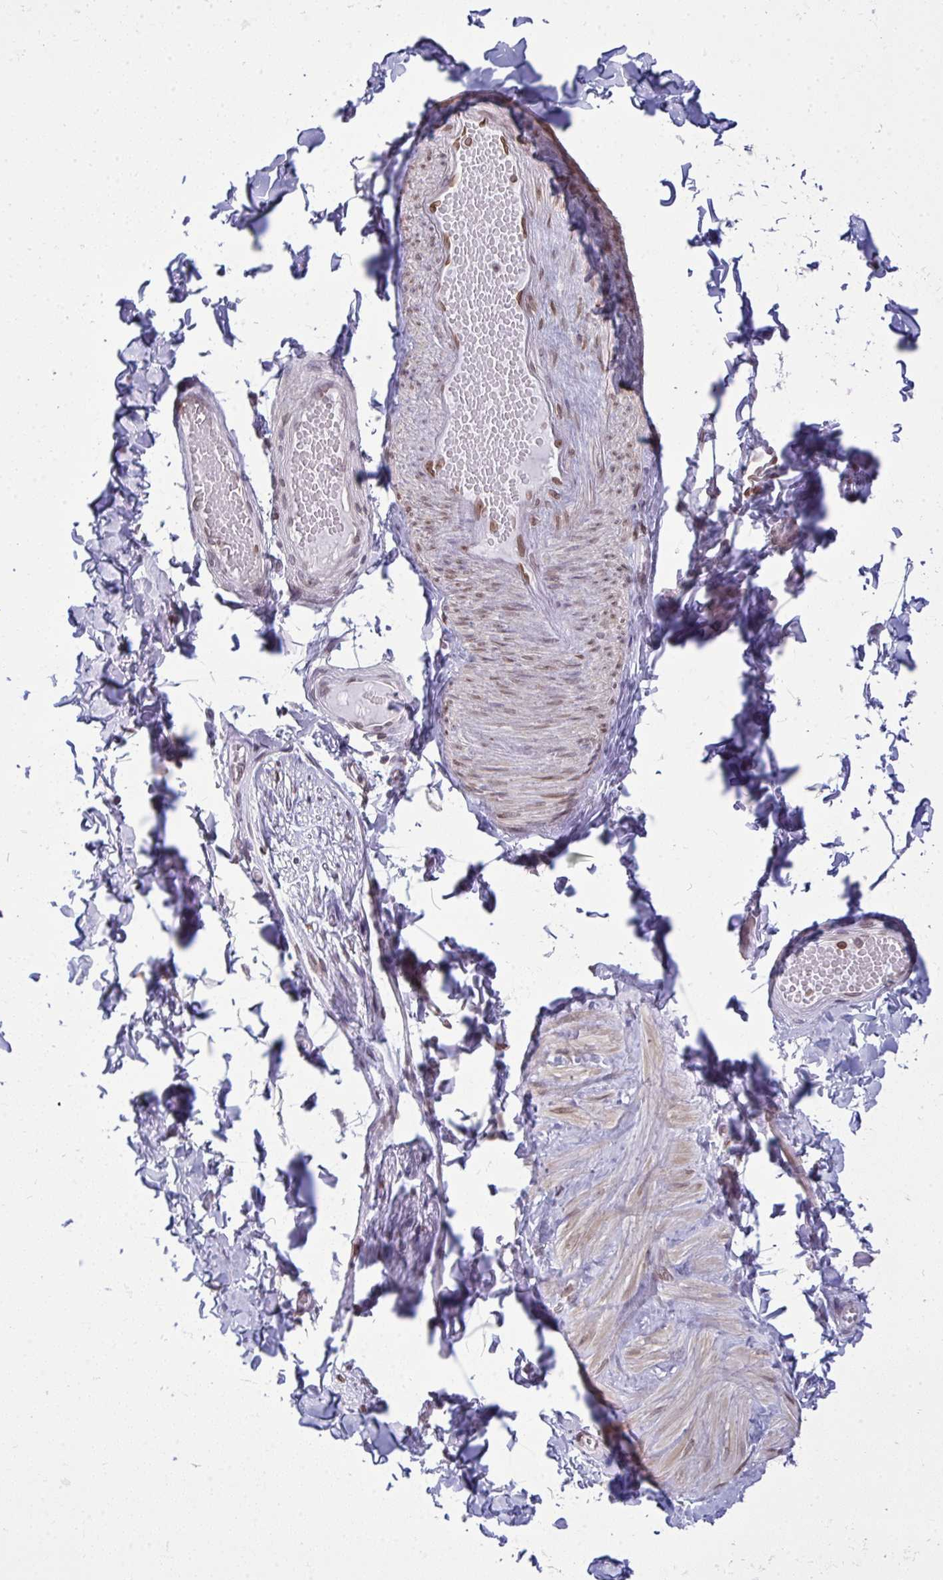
{"staining": {"intensity": "negative", "quantity": "none", "location": "none"}, "tissue": "soft tissue", "cell_type": "Fibroblasts", "image_type": "normal", "snomed": [{"axis": "morphology", "description": "Normal tissue, NOS"}, {"axis": "topography", "description": "Soft tissue"}, {"axis": "topography", "description": "Adipose tissue"}, {"axis": "topography", "description": "Vascular tissue"}, {"axis": "topography", "description": "Peripheral nerve tissue"}], "caption": "Fibroblasts are negative for brown protein staining in benign soft tissue. The staining is performed using DAB brown chromogen with nuclei counter-stained in using hematoxylin.", "gene": "LMNB2", "patient": {"sex": "male", "age": 29}}